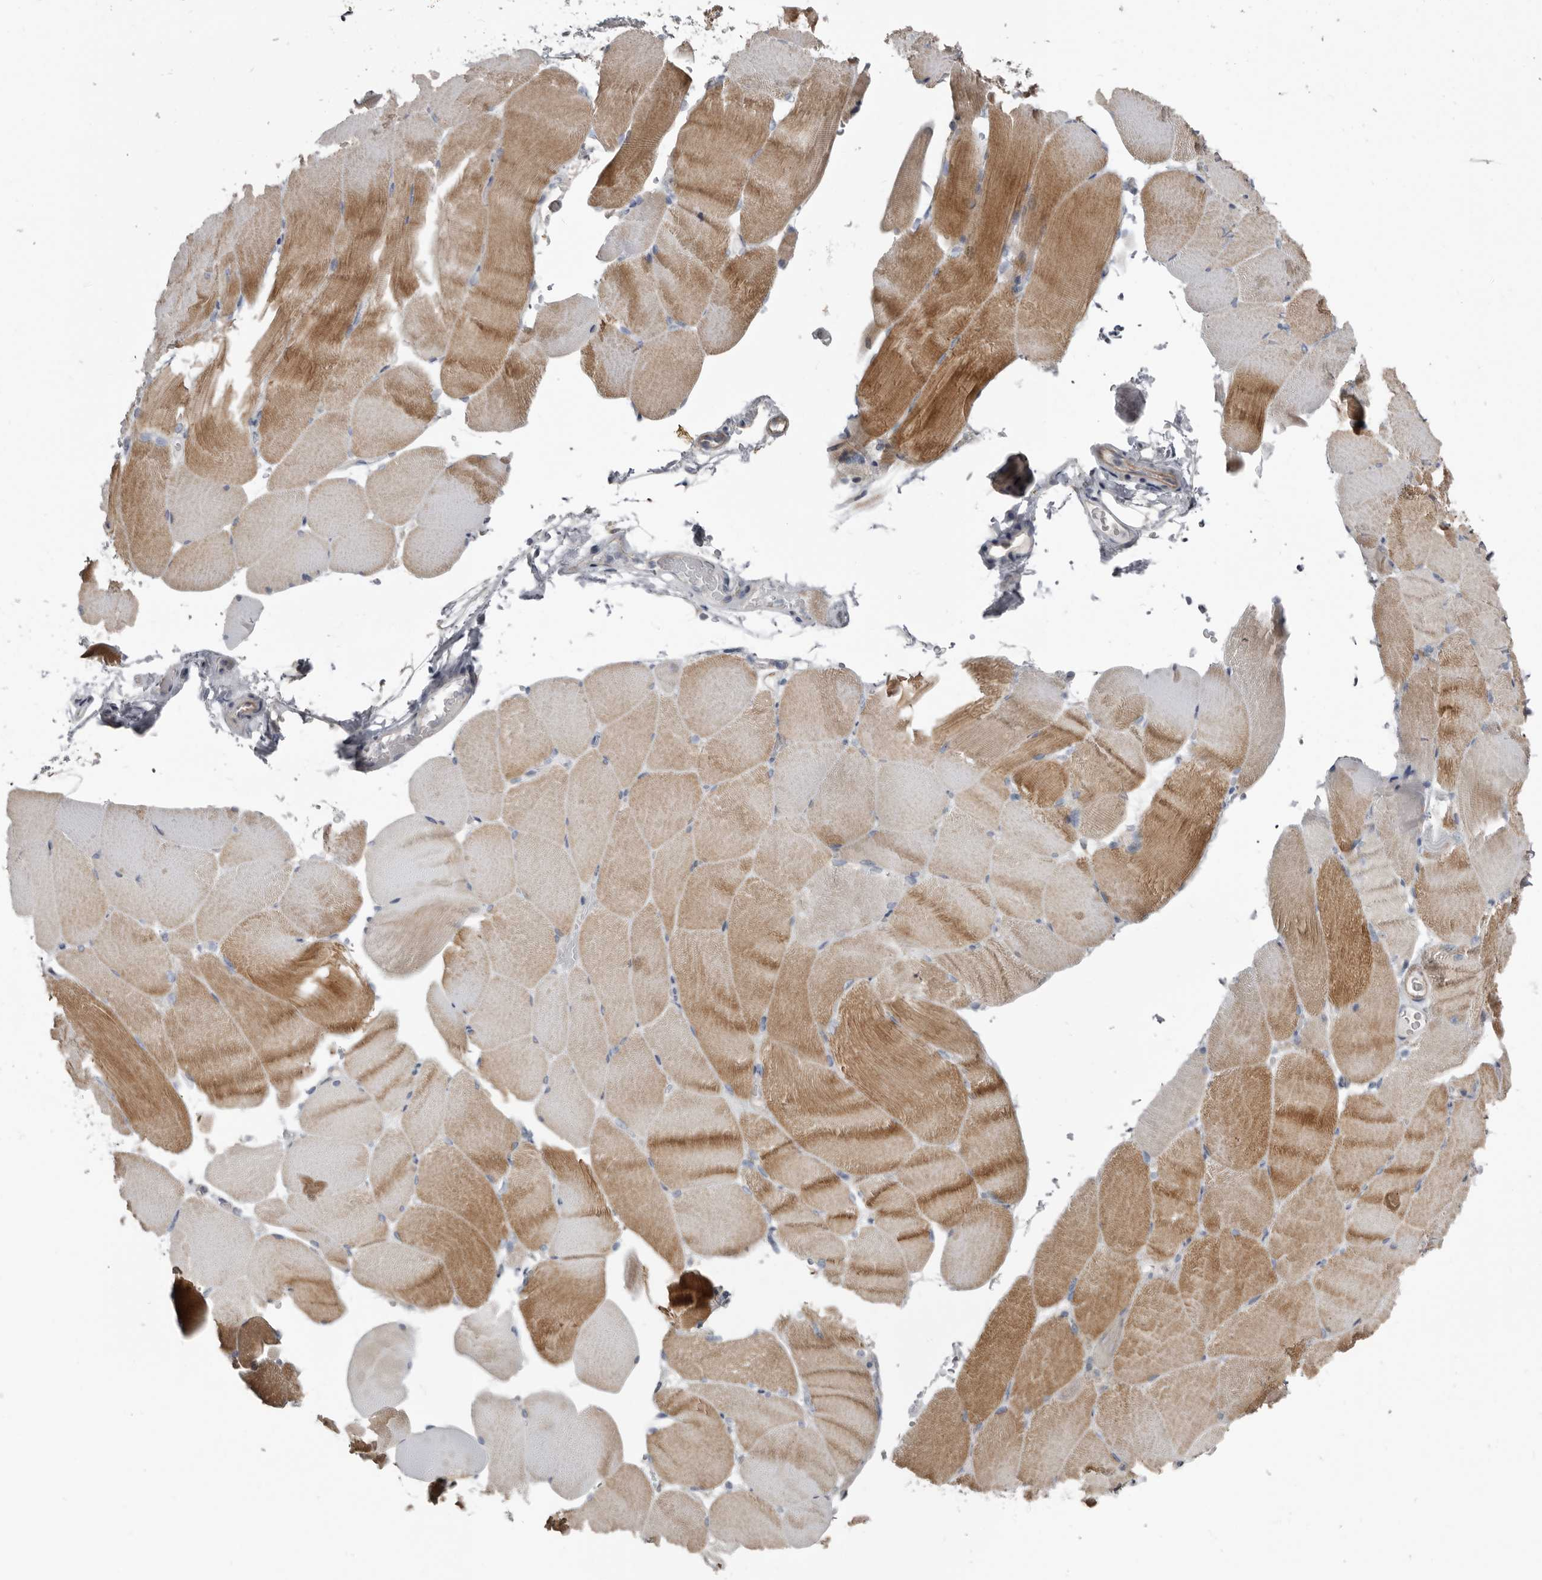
{"staining": {"intensity": "moderate", "quantity": "25%-75%", "location": "cytoplasmic/membranous"}, "tissue": "skeletal muscle", "cell_type": "Myocytes", "image_type": "normal", "snomed": [{"axis": "morphology", "description": "Normal tissue, NOS"}, {"axis": "topography", "description": "Skeletal muscle"}, {"axis": "topography", "description": "Parathyroid gland"}], "caption": "Immunohistochemical staining of normal skeletal muscle demonstrates medium levels of moderate cytoplasmic/membranous expression in approximately 25%-75% of myocytes.", "gene": "ZNF114", "patient": {"sex": "female", "age": 37}}